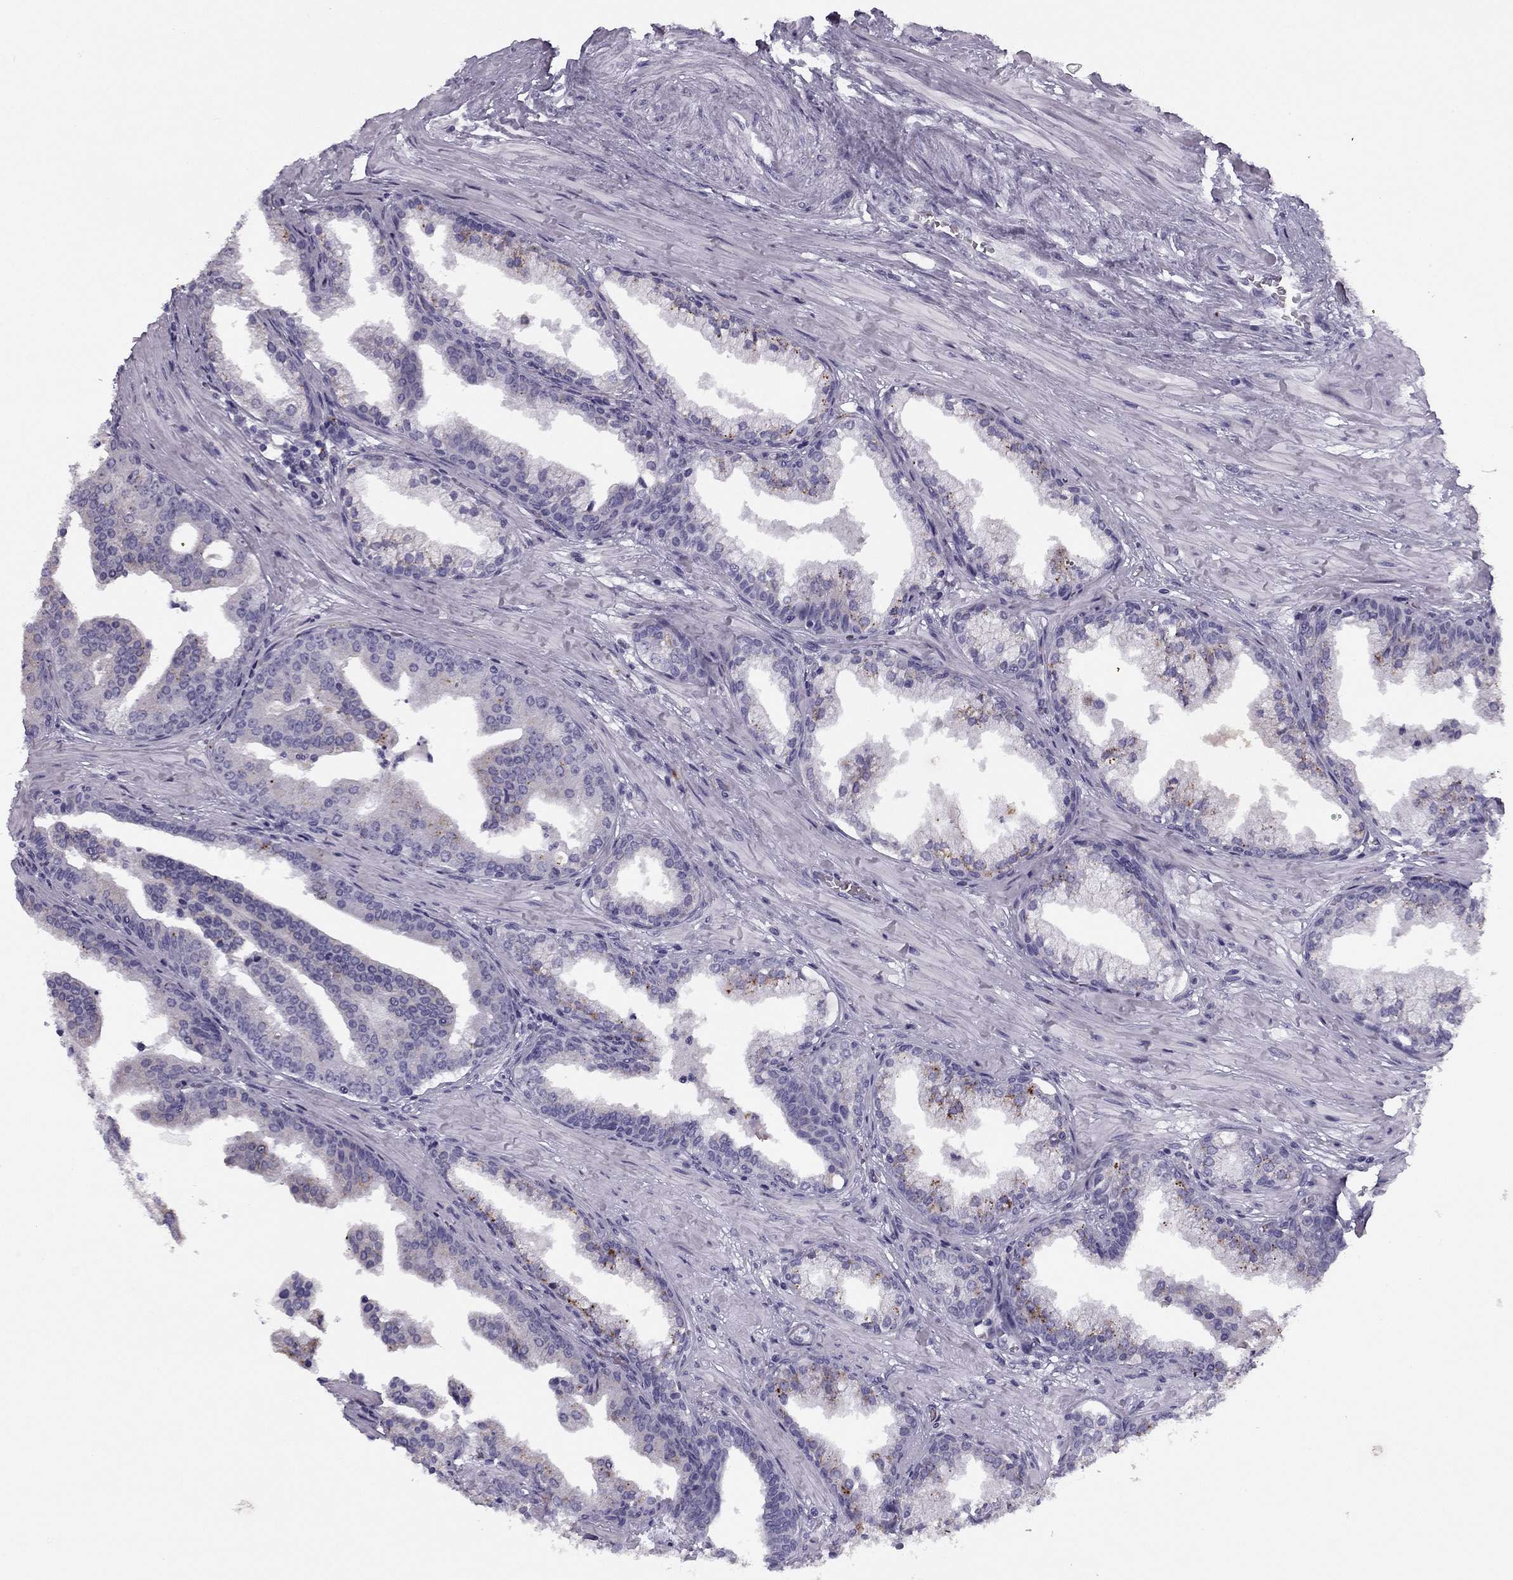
{"staining": {"intensity": "negative", "quantity": "none", "location": "none"}, "tissue": "prostate cancer", "cell_type": "Tumor cells", "image_type": "cancer", "snomed": [{"axis": "morphology", "description": "Adenocarcinoma, NOS"}, {"axis": "topography", "description": "Prostate and seminal vesicle, NOS"}, {"axis": "topography", "description": "Prostate"}], "caption": "This is an immunohistochemistry (IHC) micrograph of human adenocarcinoma (prostate). There is no staining in tumor cells.", "gene": "MC5R", "patient": {"sex": "male", "age": 44}}